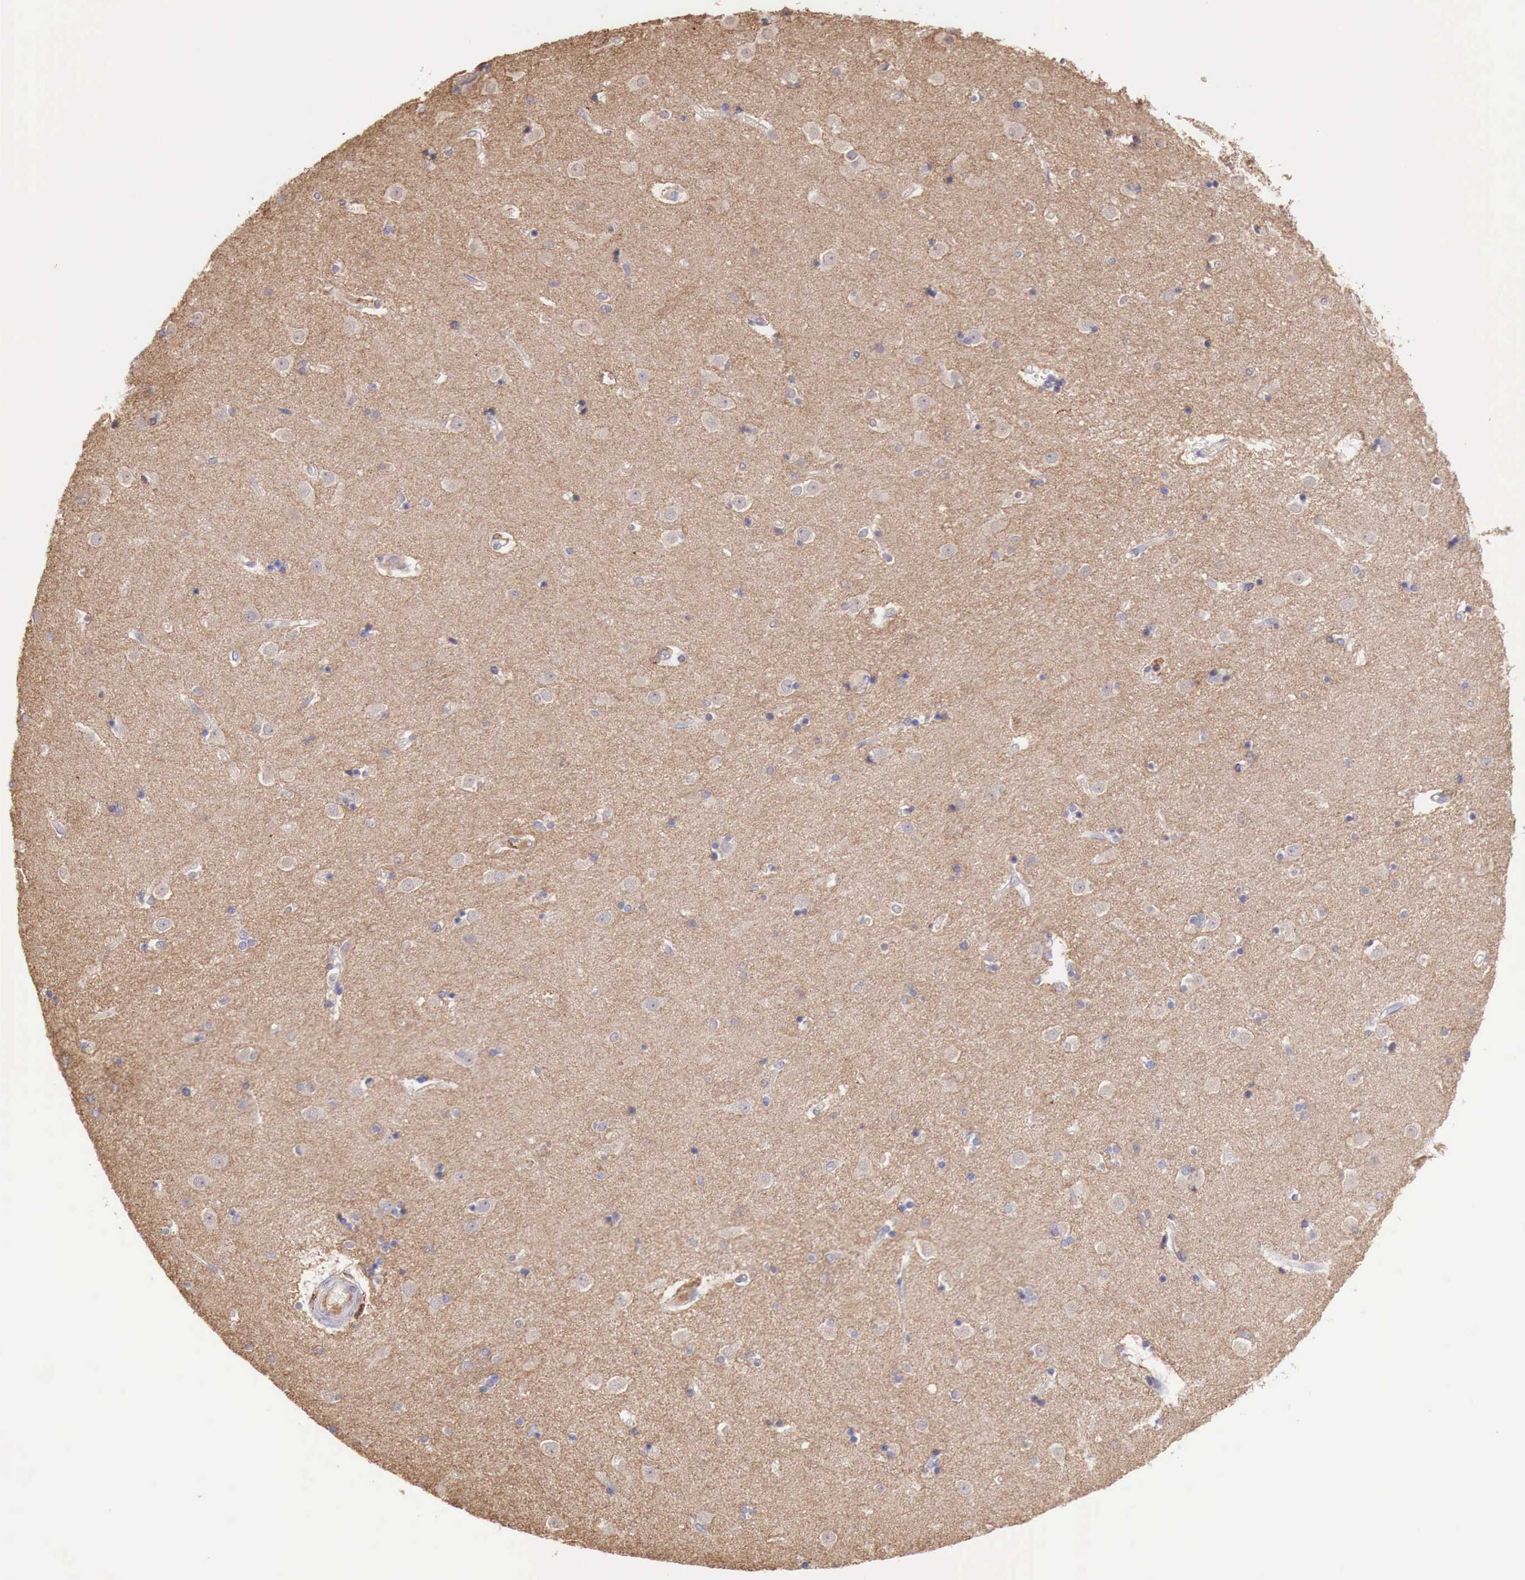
{"staining": {"intensity": "negative", "quantity": "none", "location": "none"}, "tissue": "caudate", "cell_type": "Glial cells", "image_type": "normal", "snomed": [{"axis": "morphology", "description": "Normal tissue, NOS"}, {"axis": "topography", "description": "Lateral ventricle wall"}], "caption": "An IHC photomicrograph of unremarkable caudate is shown. There is no staining in glial cells of caudate. (DAB immunohistochemistry, high magnification).", "gene": "CHRDL1", "patient": {"sex": "female", "age": 54}}